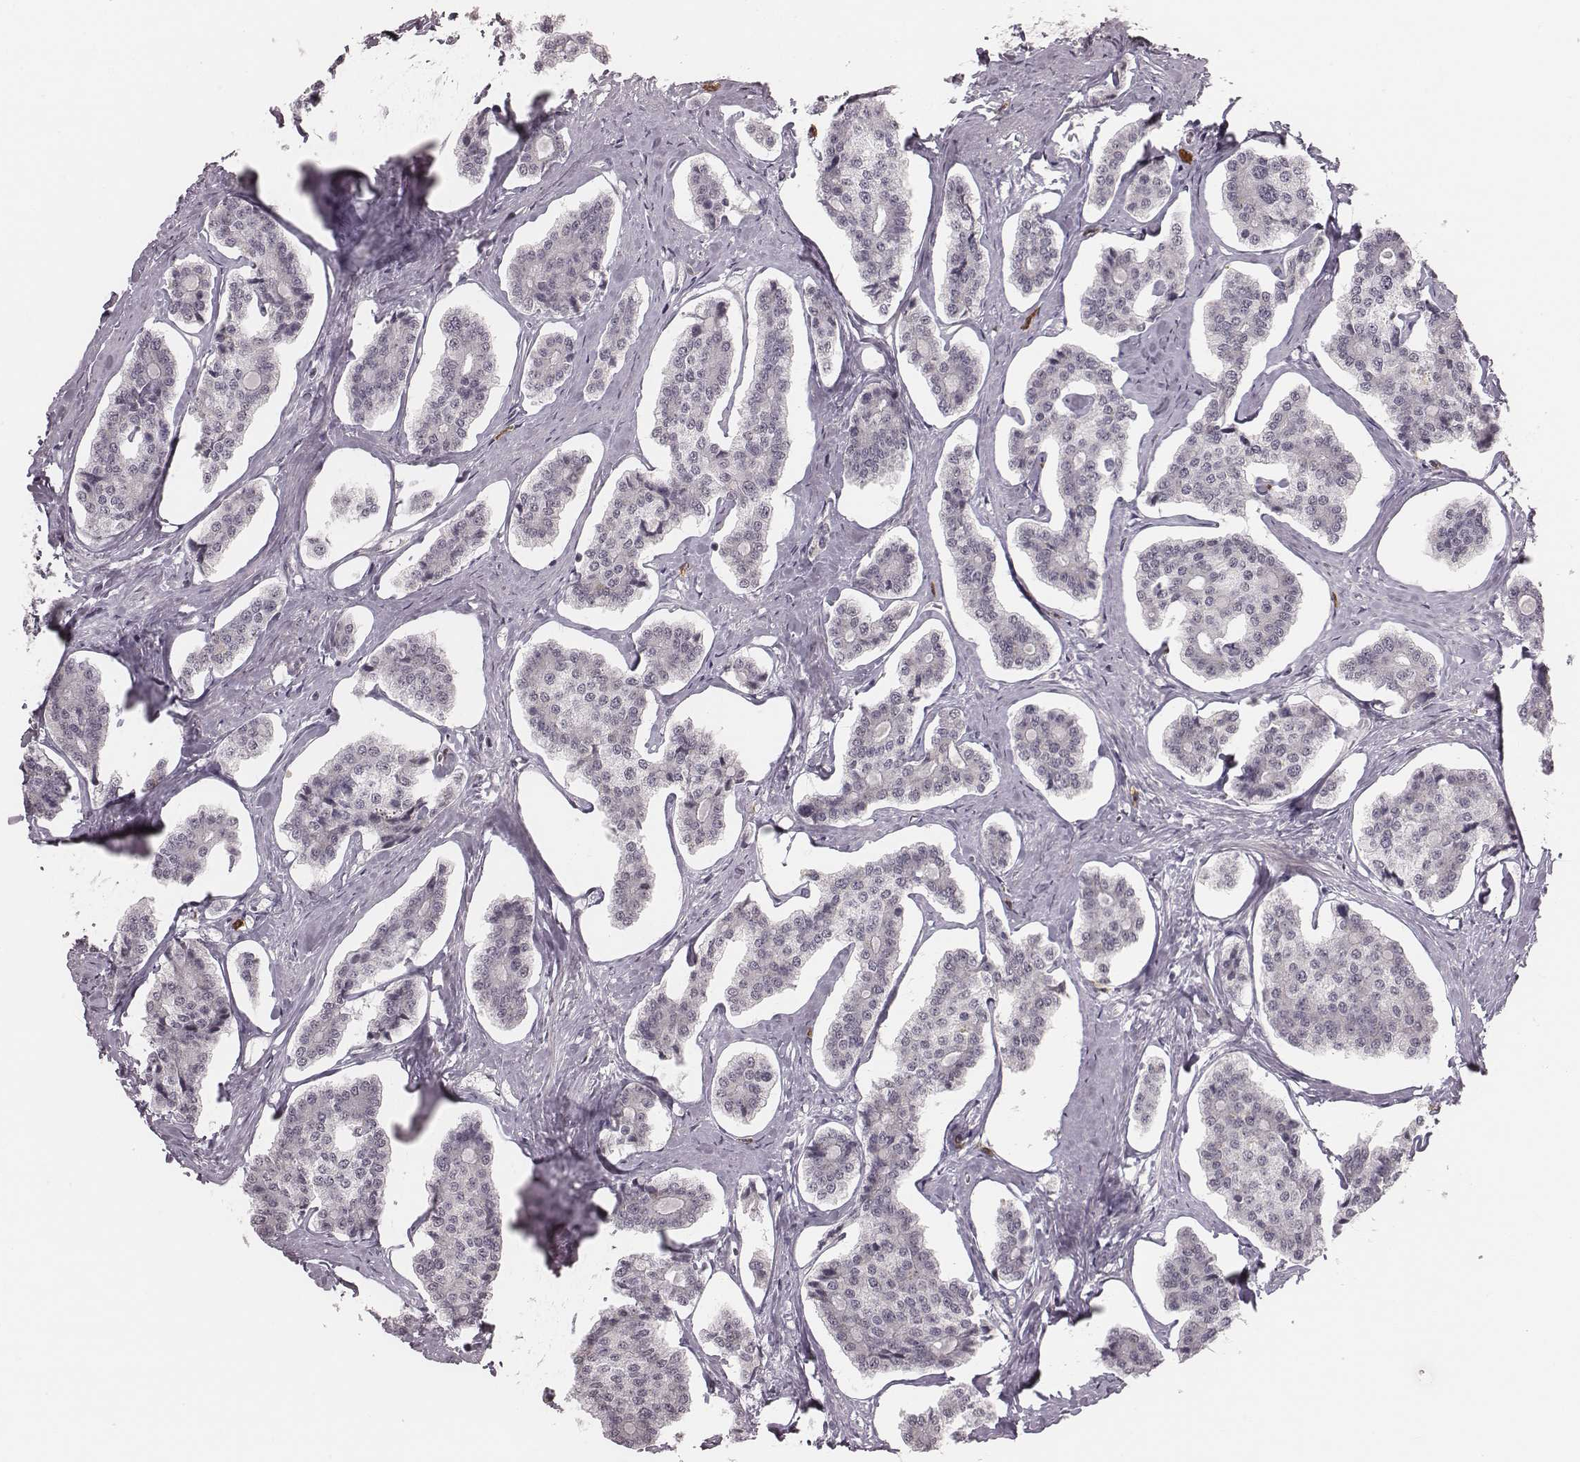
{"staining": {"intensity": "negative", "quantity": "none", "location": "none"}, "tissue": "carcinoid", "cell_type": "Tumor cells", "image_type": "cancer", "snomed": [{"axis": "morphology", "description": "Carcinoid, malignant, NOS"}, {"axis": "topography", "description": "Small intestine"}], "caption": "Tumor cells show no significant positivity in carcinoid.", "gene": "RPGRIP1", "patient": {"sex": "female", "age": 65}}